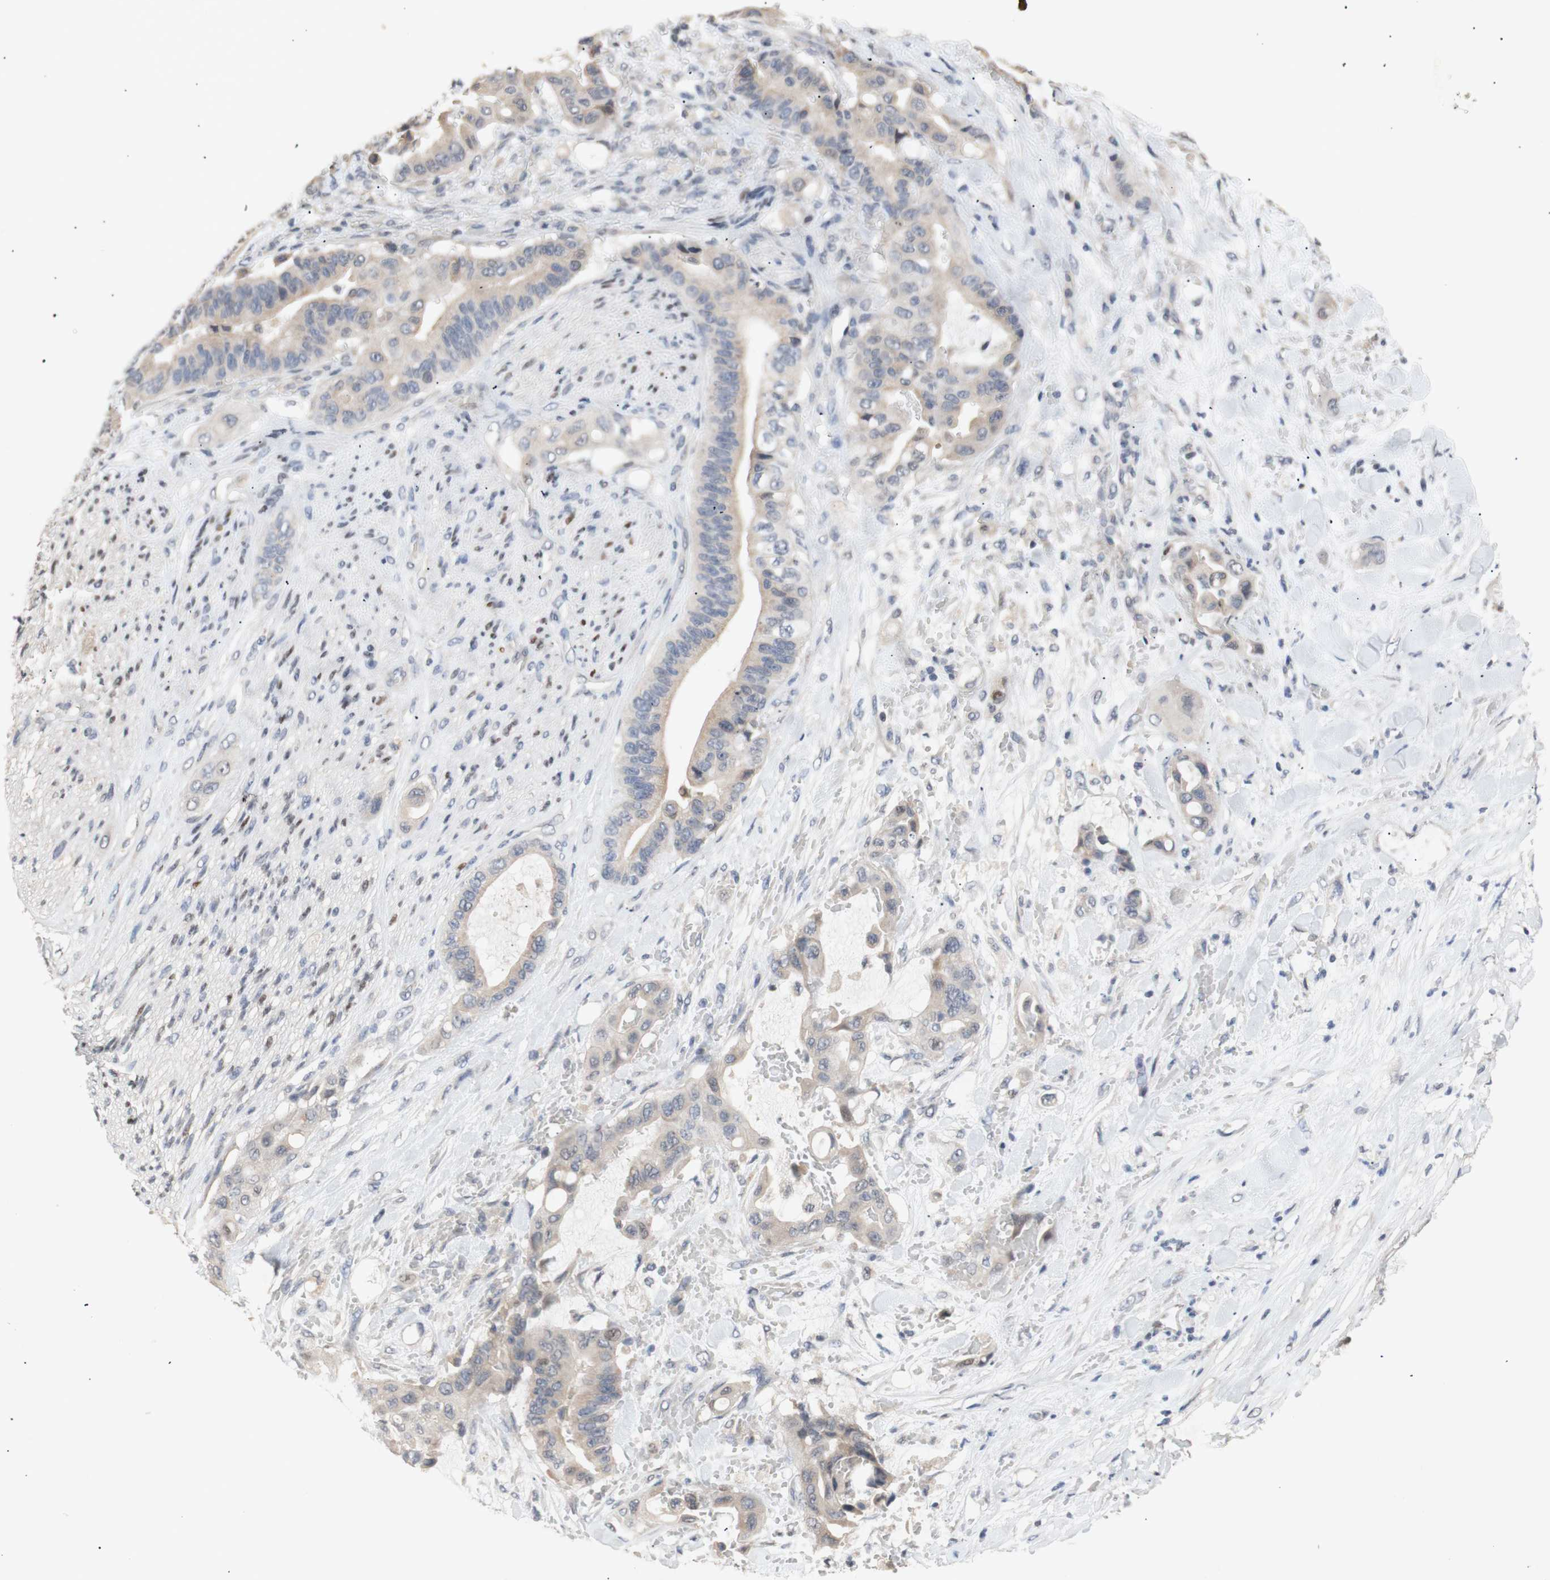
{"staining": {"intensity": "moderate", "quantity": "25%-75%", "location": "cytoplasmic/membranous,nuclear"}, "tissue": "liver cancer", "cell_type": "Tumor cells", "image_type": "cancer", "snomed": [{"axis": "morphology", "description": "Cholangiocarcinoma"}, {"axis": "topography", "description": "Liver"}], "caption": "High-magnification brightfield microscopy of liver cancer (cholangiocarcinoma) stained with DAB (brown) and counterstained with hematoxylin (blue). tumor cells exhibit moderate cytoplasmic/membranous and nuclear staining is identified in approximately25%-75% of cells. The staining was performed using DAB (3,3'-diaminobenzidine) to visualize the protein expression in brown, while the nuclei were stained in blue with hematoxylin (Magnification: 20x).", "gene": "FOSB", "patient": {"sex": "female", "age": 61}}